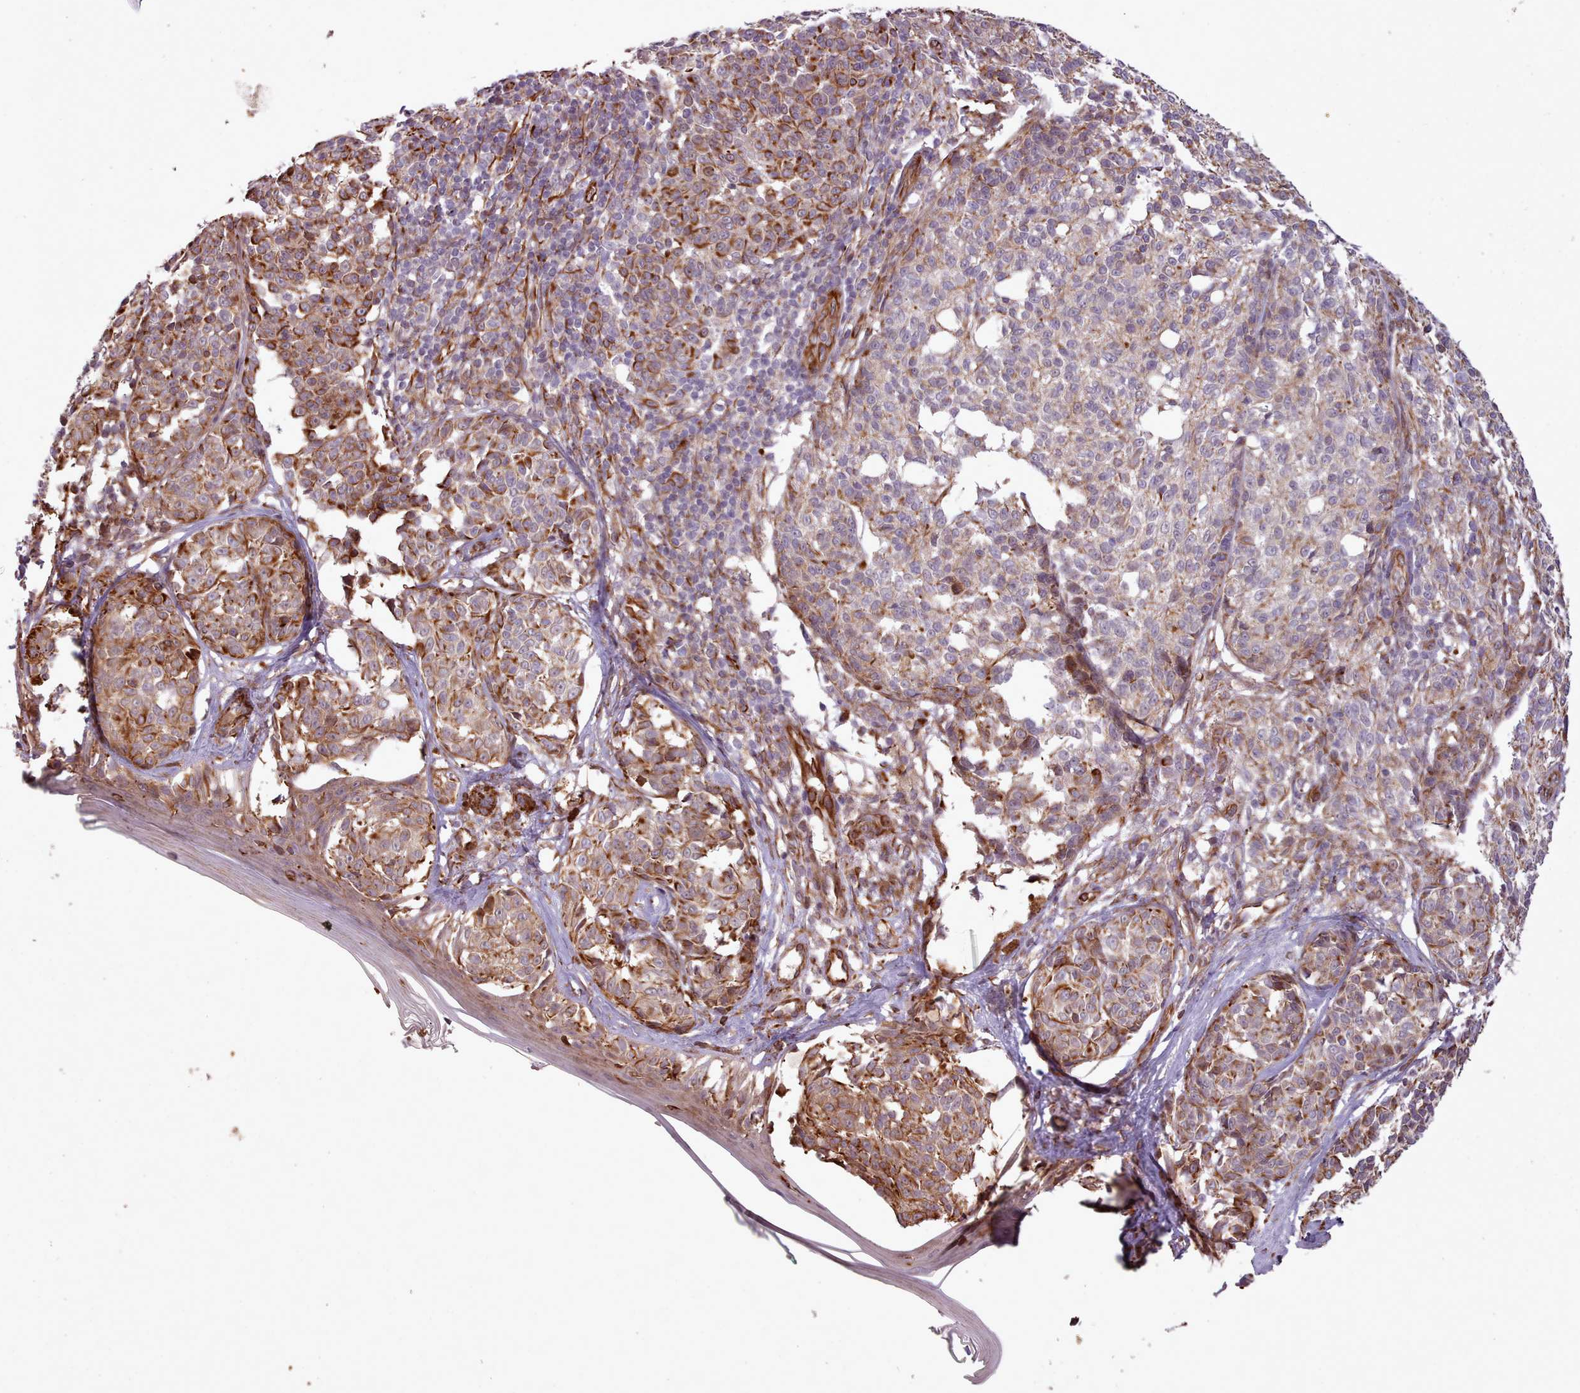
{"staining": {"intensity": "strong", "quantity": "<25%", "location": "cytoplasmic/membranous"}, "tissue": "melanoma", "cell_type": "Tumor cells", "image_type": "cancer", "snomed": [{"axis": "morphology", "description": "Malignant melanoma, NOS"}, {"axis": "topography", "description": "Skin of upper extremity"}], "caption": "A medium amount of strong cytoplasmic/membranous expression is seen in approximately <25% of tumor cells in malignant melanoma tissue. The protein is shown in brown color, while the nuclei are stained blue.", "gene": "GBGT1", "patient": {"sex": "male", "age": 40}}